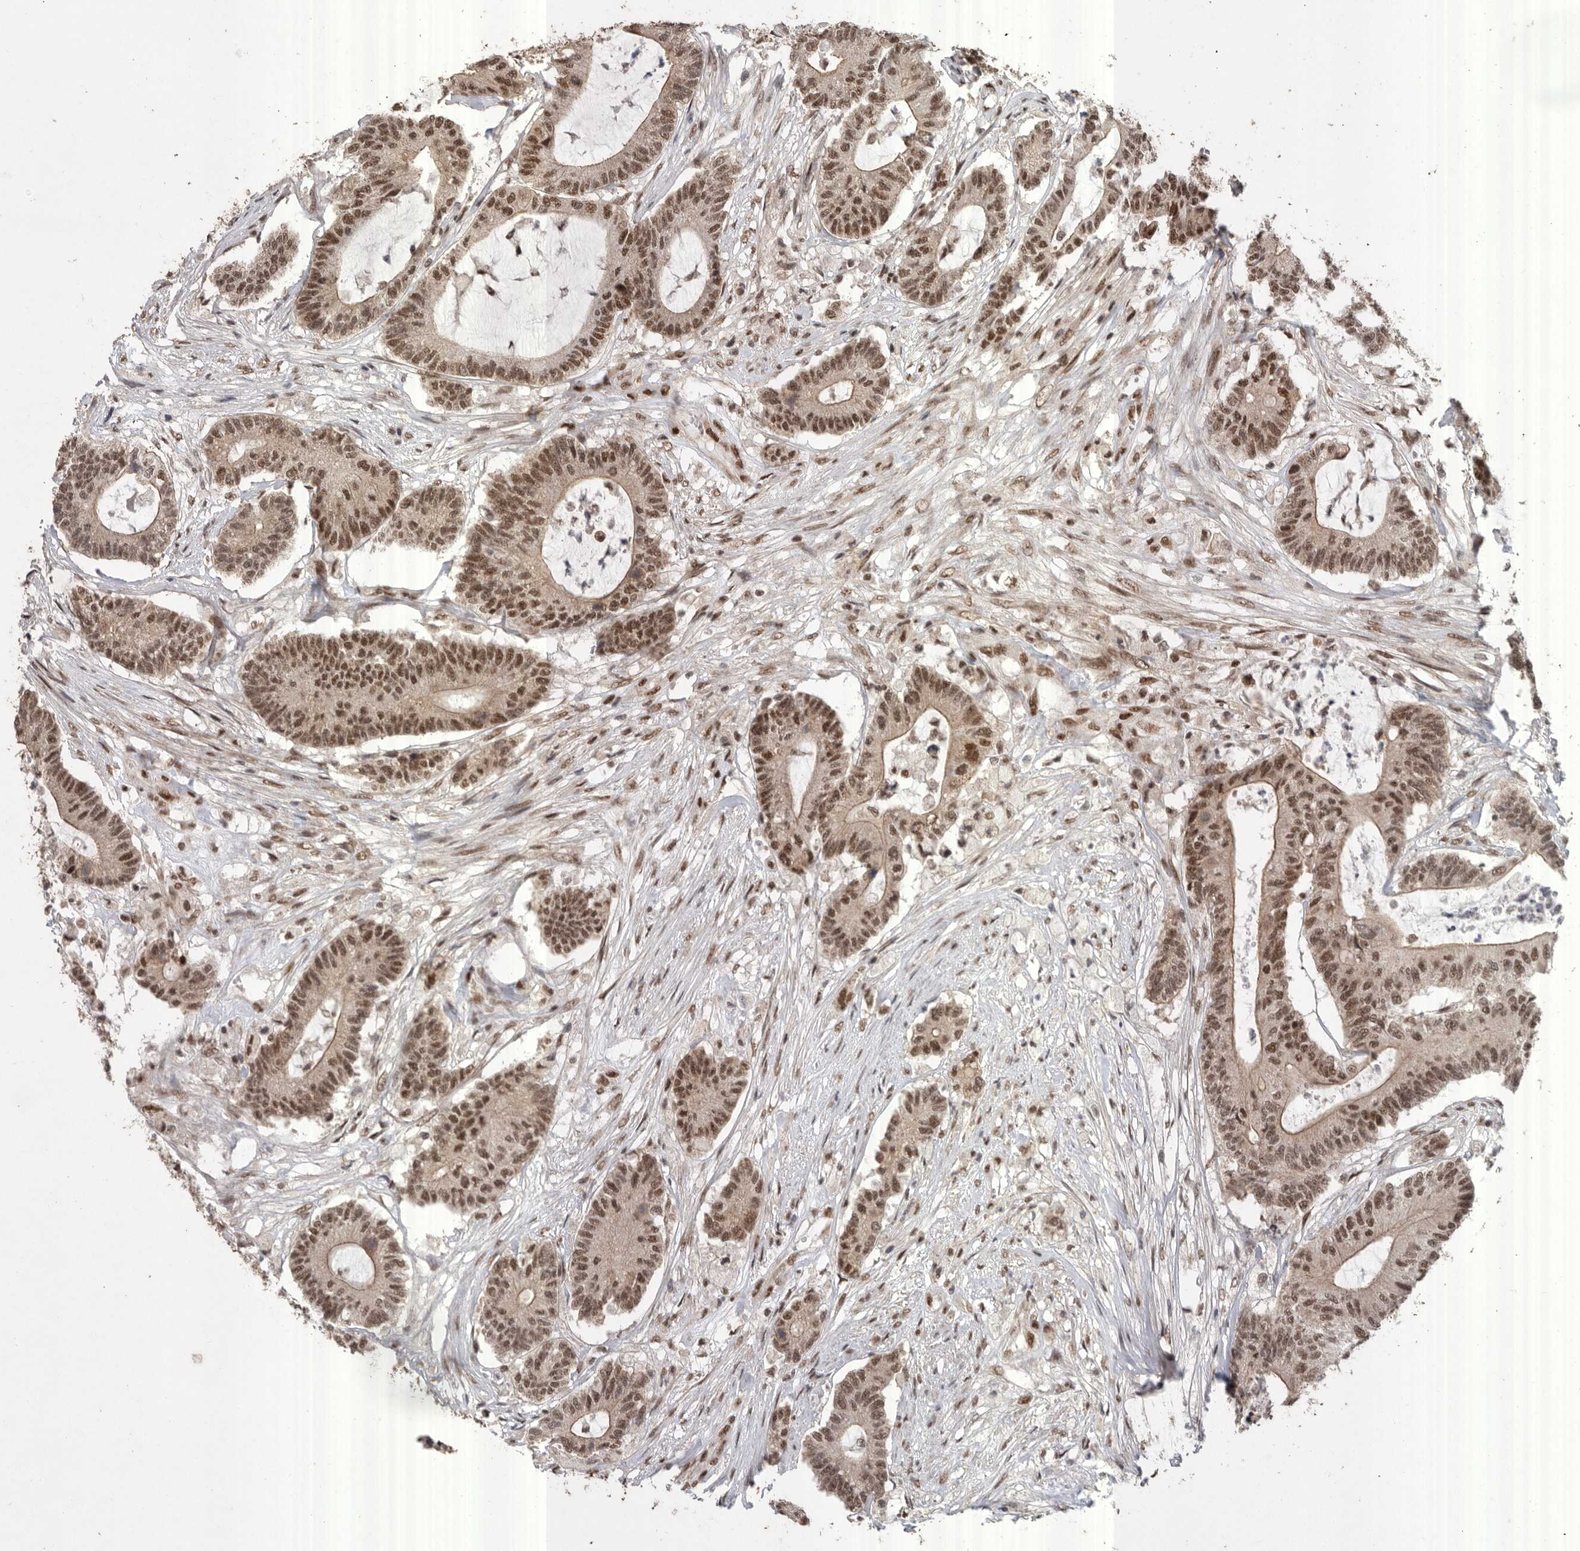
{"staining": {"intensity": "moderate", "quantity": ">75%", "location": "nuclear"}, "tissue": "colorectal cancer", "cell_type": "Tumor cells", "image_type": "cancer", "snomed": [{"axis": "morphology", "description": "Adenocarcinoma, NOS"}, {"axis": "topography", "description": "Colon"}], "caption": "The image reveals staining of adenocarcinoma (colorectal), revealing moderate nuclear protein positivity (brown color) within tumor cells.", "gene": "PPP1R10", "patient": {"sex": "female", "age": 84}}